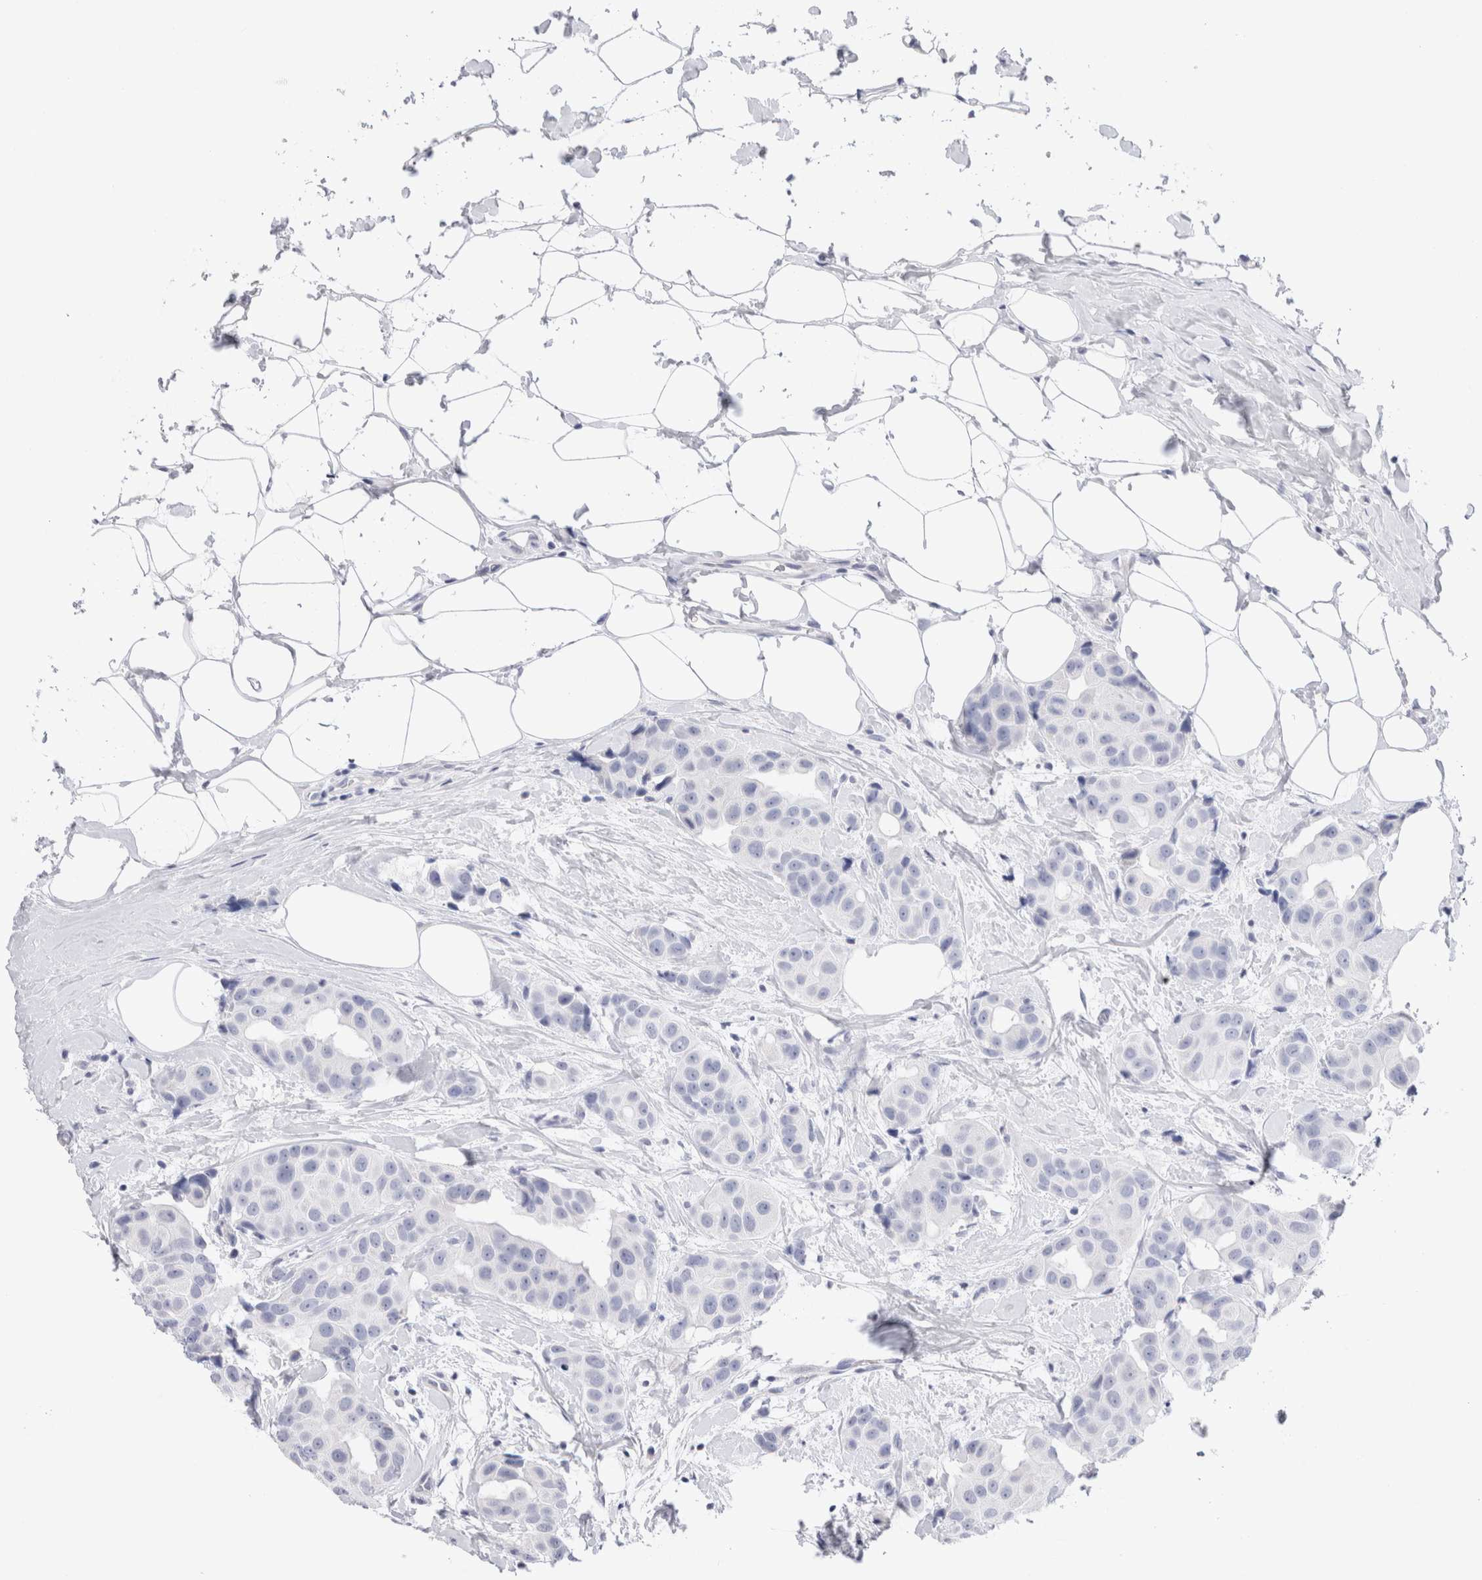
{"staining": {"intensity": "negative", "quantity": "none", "location": "none"}, "tissue": "breast cancer", "cell_type": "Tumor cells", "image_type": "cancer", "snomed": [{"axis": "morphology", "description": "Normal tissue, NOS"}, {"axis": "morphology", "description": "Duct carcinoma"}, {"axis": "topography", "description": "Breast"}], "caption": "Immunohistochemistry histopathology image of human breast cancer stained for a protein (brown), which shows no staining in tumor cells.", "gene": "SLC10A5", "patient": {"sex": "female", "age": 39}}